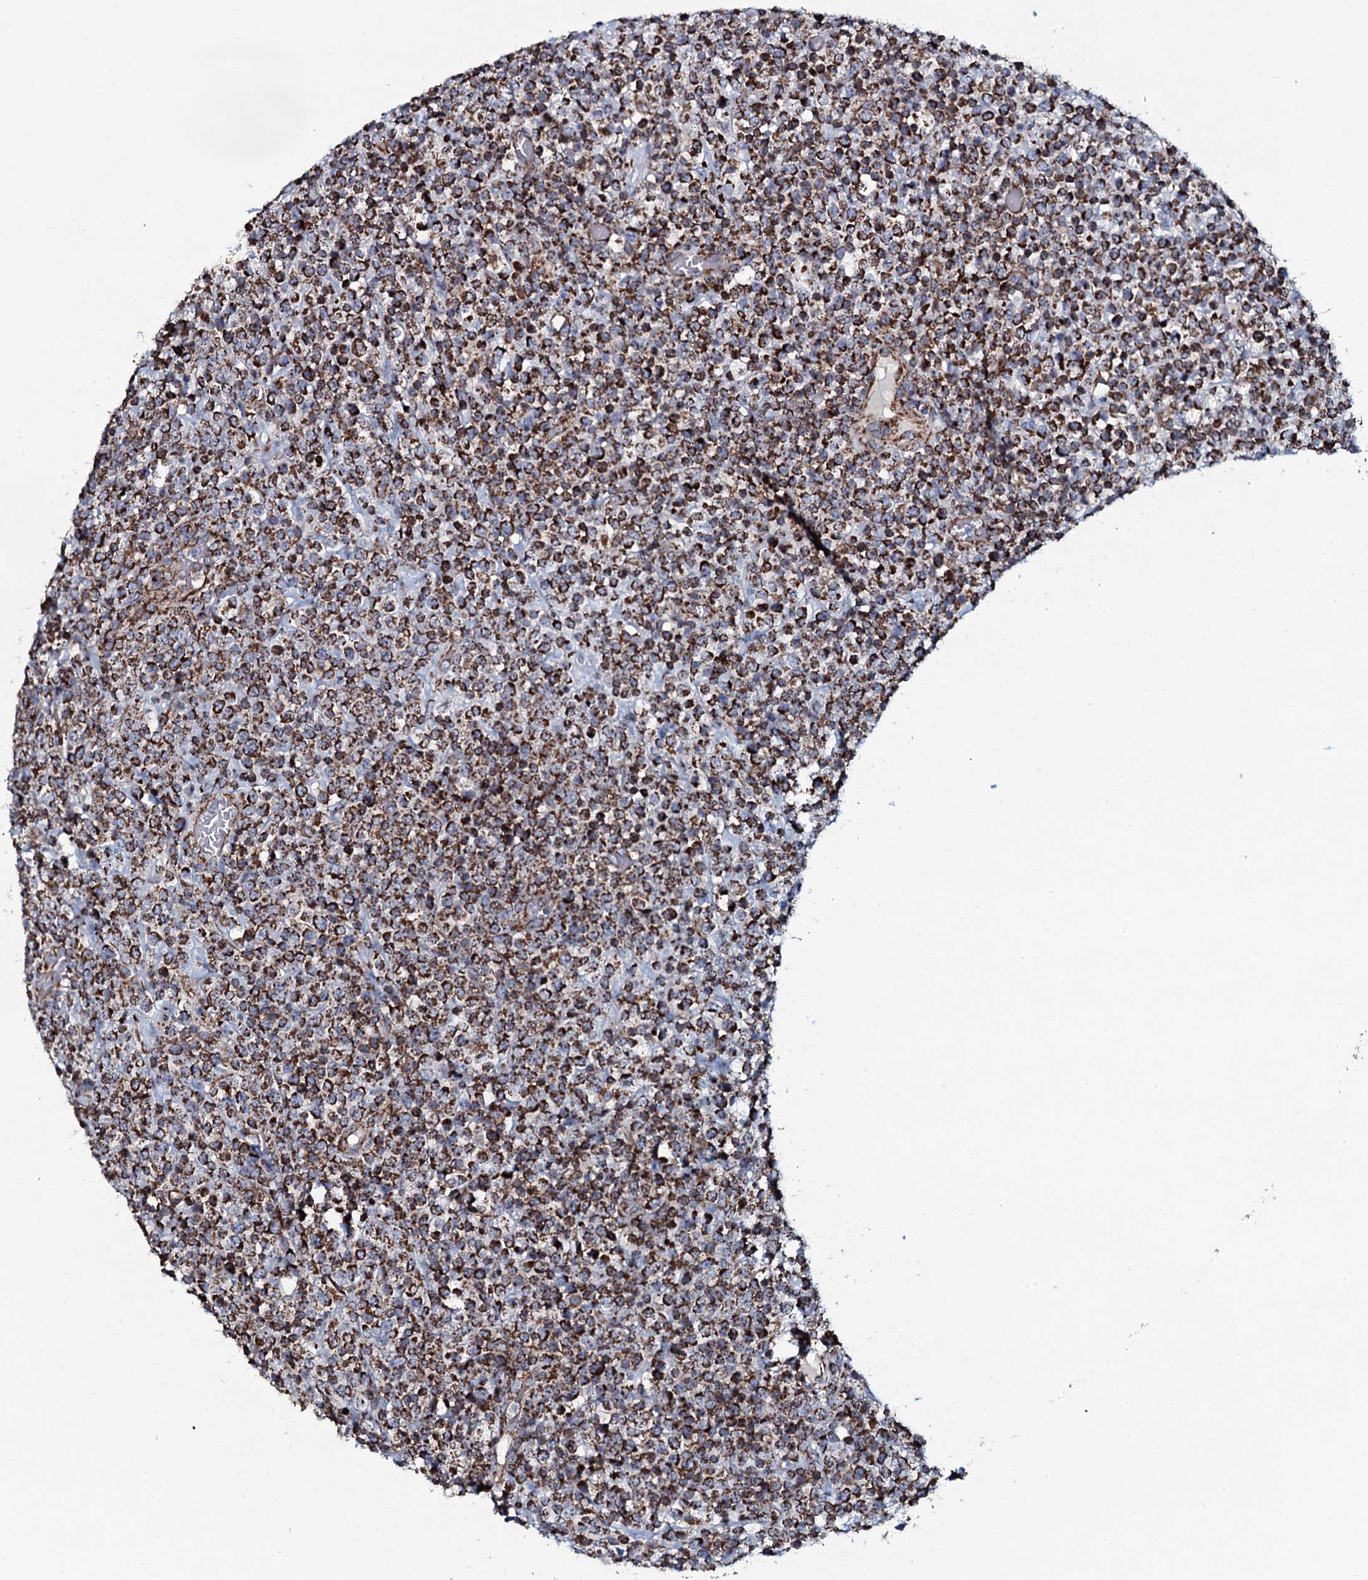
{"staining": {"intensity": "strong", "quantity": ">75%", "location": "cytoplasmic/membranous"}, "tissue": "lymphoma", "cell_type": "Tumor cells", "image_type": "cancer", "snomed": [{"axis": "morphology", "description": "Malignant lymphoma, non-Hodgkin's type, High grade"}, {"axis": "topography", "description": "Colon"}], "caption": "Immunohistochemical staining of lymphoma demonstrates high levels of strong cytoplasmic/membranous positivity in approximately >75% of tumor cells.", "gene": "EVC2", "patient": {"sex": "female", "age": 53}}